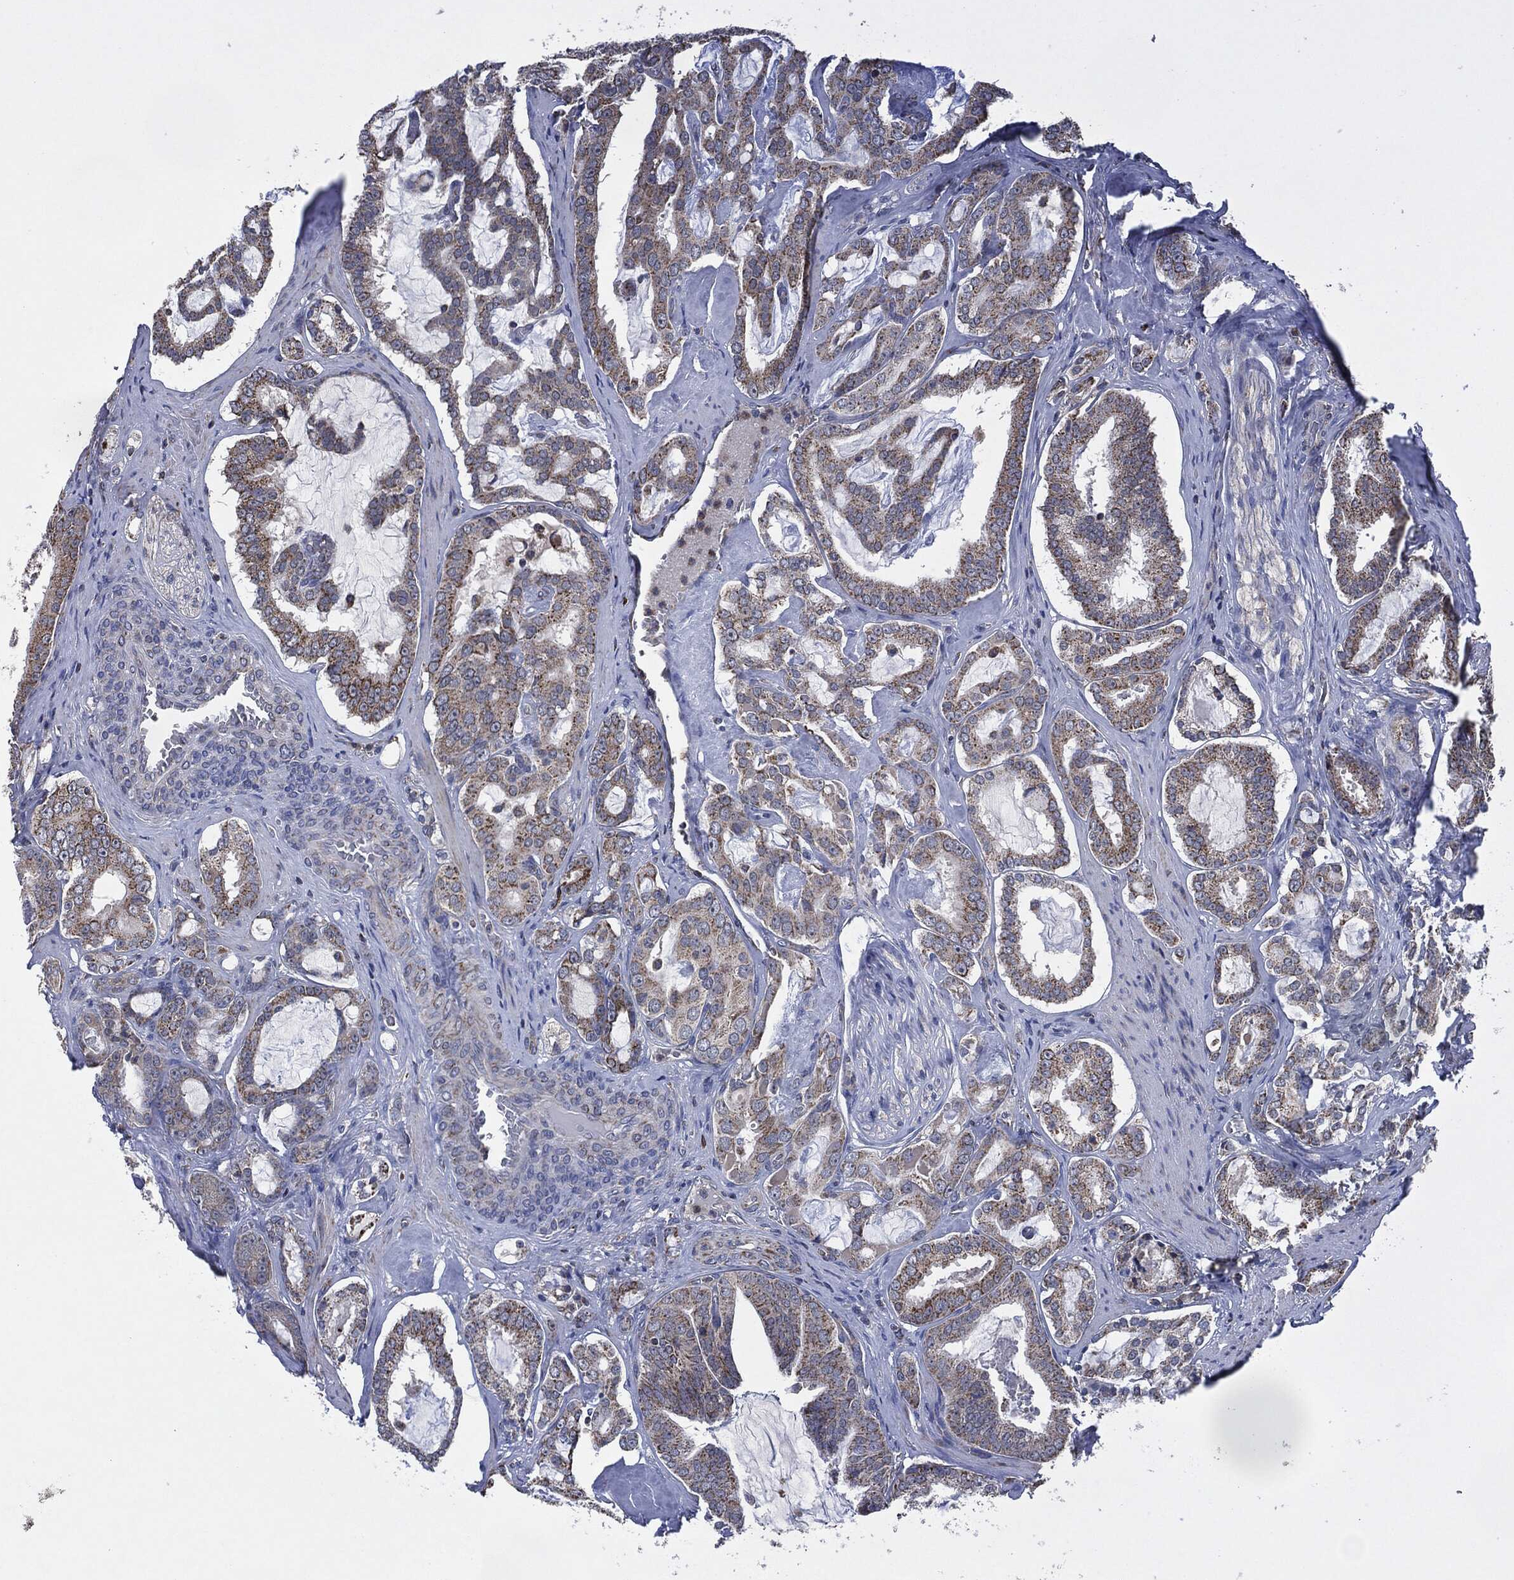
{"staining": {"intensity": "moderate", "quantity": "25%-75%", "location": "cytoplasmic/membranous"}, "tissue": "prostate cancer", "cell_type": "Tumor cells", "image_type": "cancer", "snomed": [{"axis": "morphology", "description": "Adenocarcinoma, NOS"}, {"axis": "topography", "description": "Prostate"}], "caption": "Immunohistochemistry micrograph of neoplastic tissue: human prostate cancer stained using immunohistochemistry (IHC) shows medium levels of moderate protein expression localized specifically in the cytoplasmic/membranous of tumor cells, appearing as a cytoplasmic/membranous brown color.", "gene": "NDUFV2", "patient": {"sex": "male", "age": 67}}